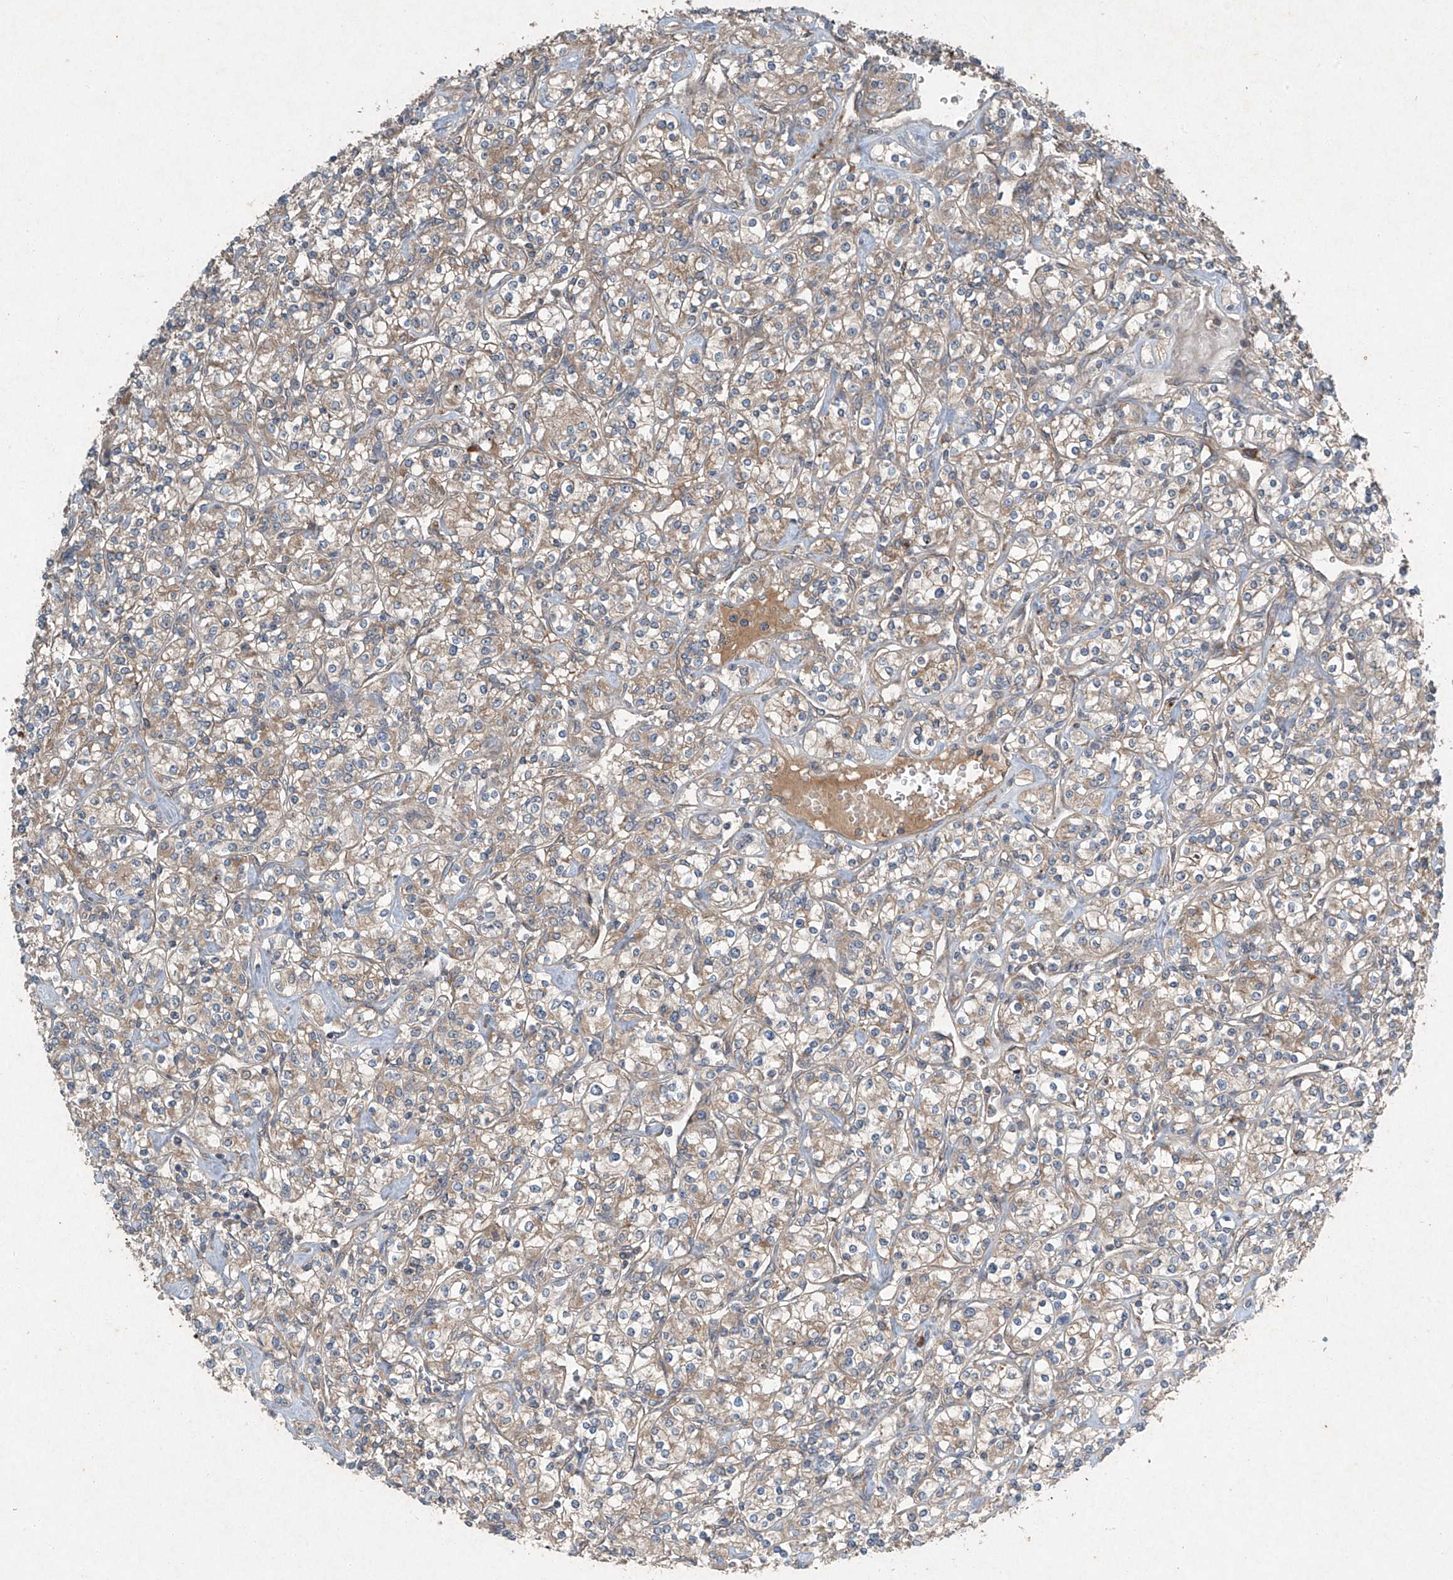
{"staining": {"intensity": "weak", "quantity": ">75%", "location": "cytoplasmic/membranous"}, "tissue": "renal cancer", "cell_type": "Tumor cells", "image_type": "cancer", "snomed": [{"axis": "morphology", "description": "Adenocarcinoma, NOS"}, {"axis": "topography", "description": "Kidney"}], "caption": "IHC staining of renal cancer (adenocarcinoma), which reveals low levels of weak cytoplasmic/membranous expression in about >75% of tumor cells indicating weak cytoplasmic/membranous protein expression. The staining was performed using DAB (brown) for protein detection and nuclei were counterstained in hematoxylin (blue).", "gene": "FOXRED2", "patient": {"sex": "male", "age": 77}}